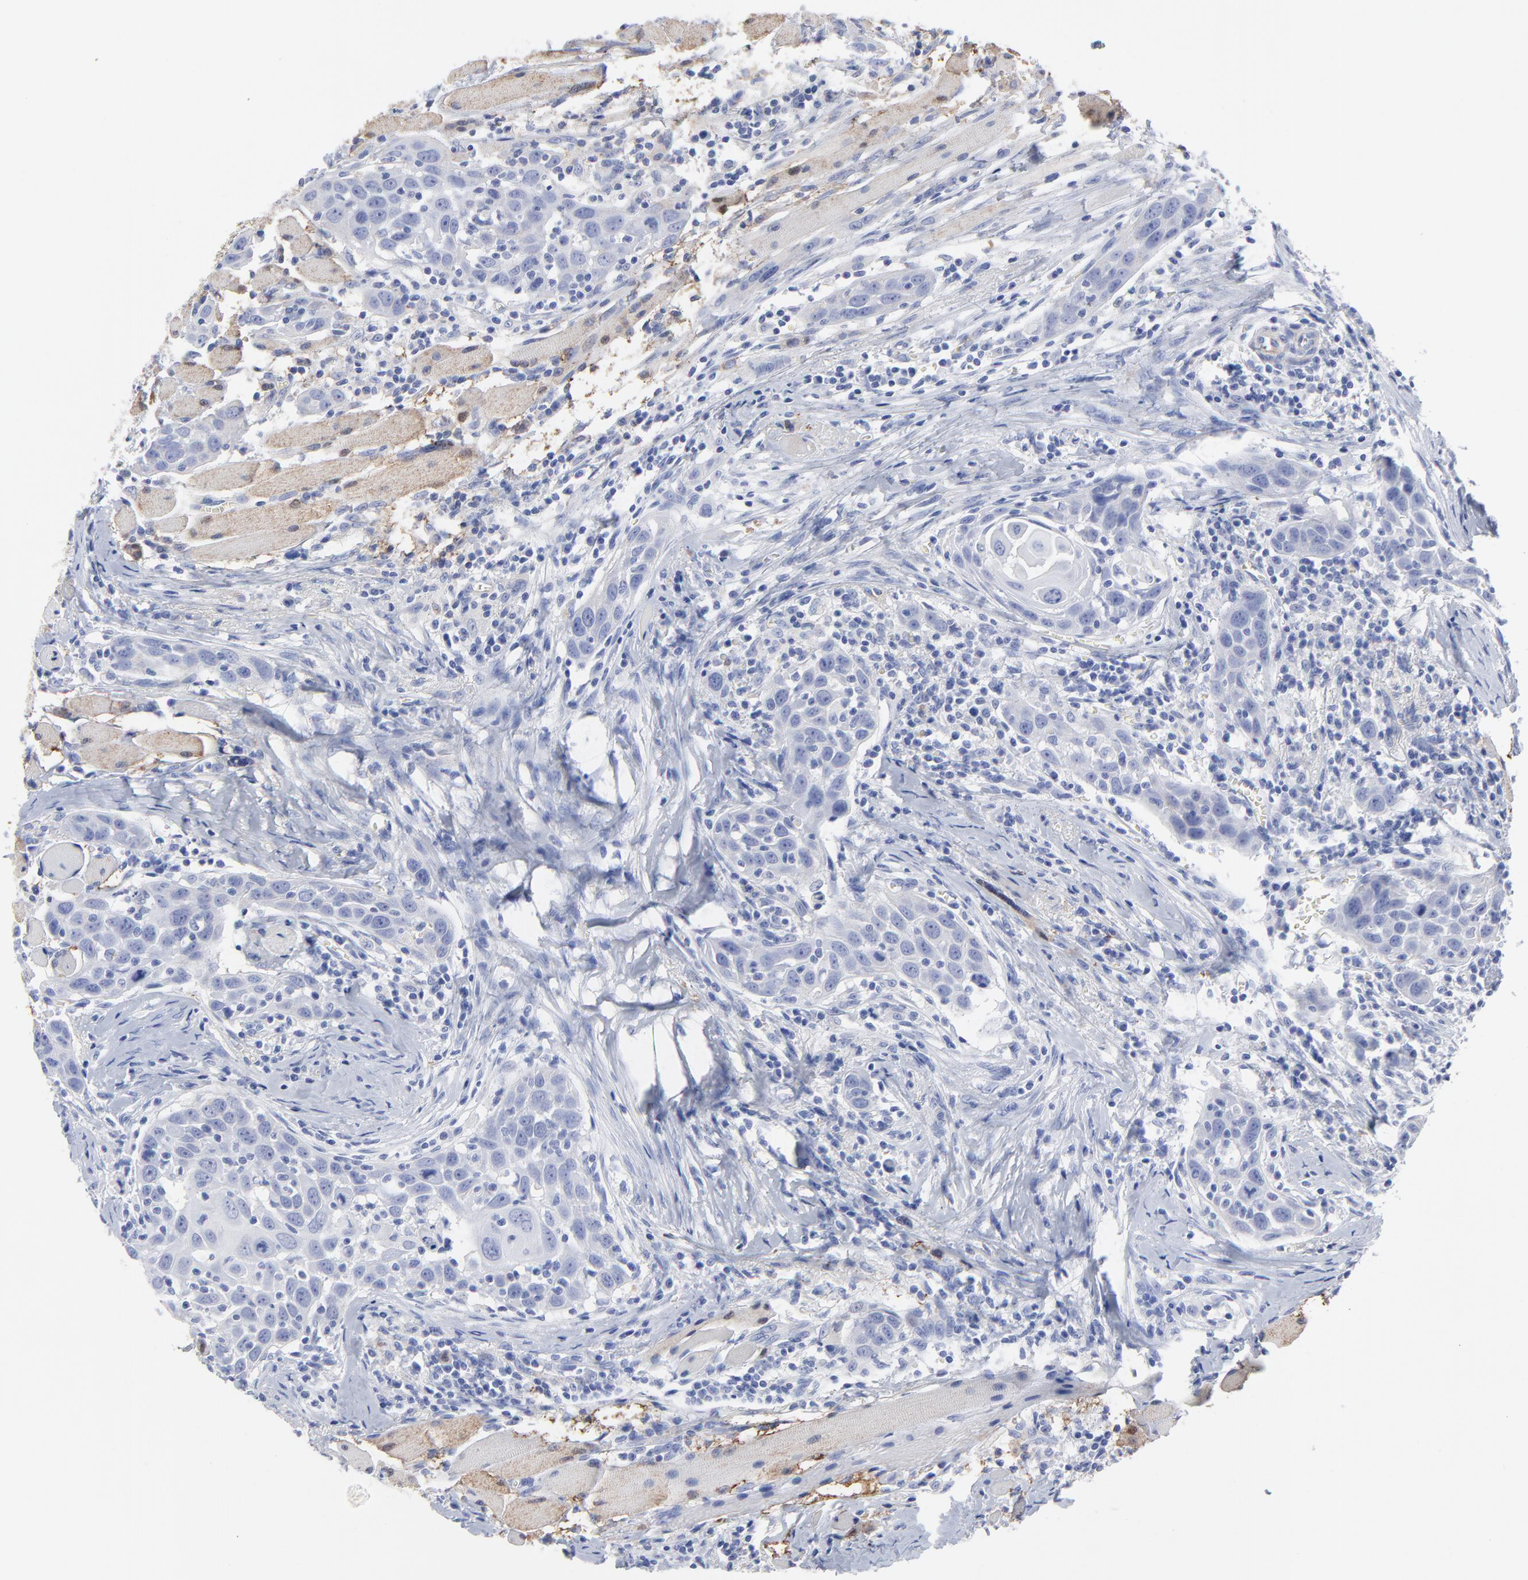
{"staining": {"intensity": "negative", "quantity": "none", "location": "none"}, "tissue": "head and neck cancer", "cell_type": "Tumor cells", "image_type": "cancer", "snomed": [{"axis": "morphology", "description": "Squamous cell carcinoma, NOS"}, {"axis": "topography", "description": "Oral tissue"}, {"axis": "topography", "description": "Head-Neck"}], "caption": "Tumor cells are negative for brown protein staining in head and neck squamous cell carcinoma.", "gene": "CNTN3", "patient": {"sex": "female", "age": 50}}